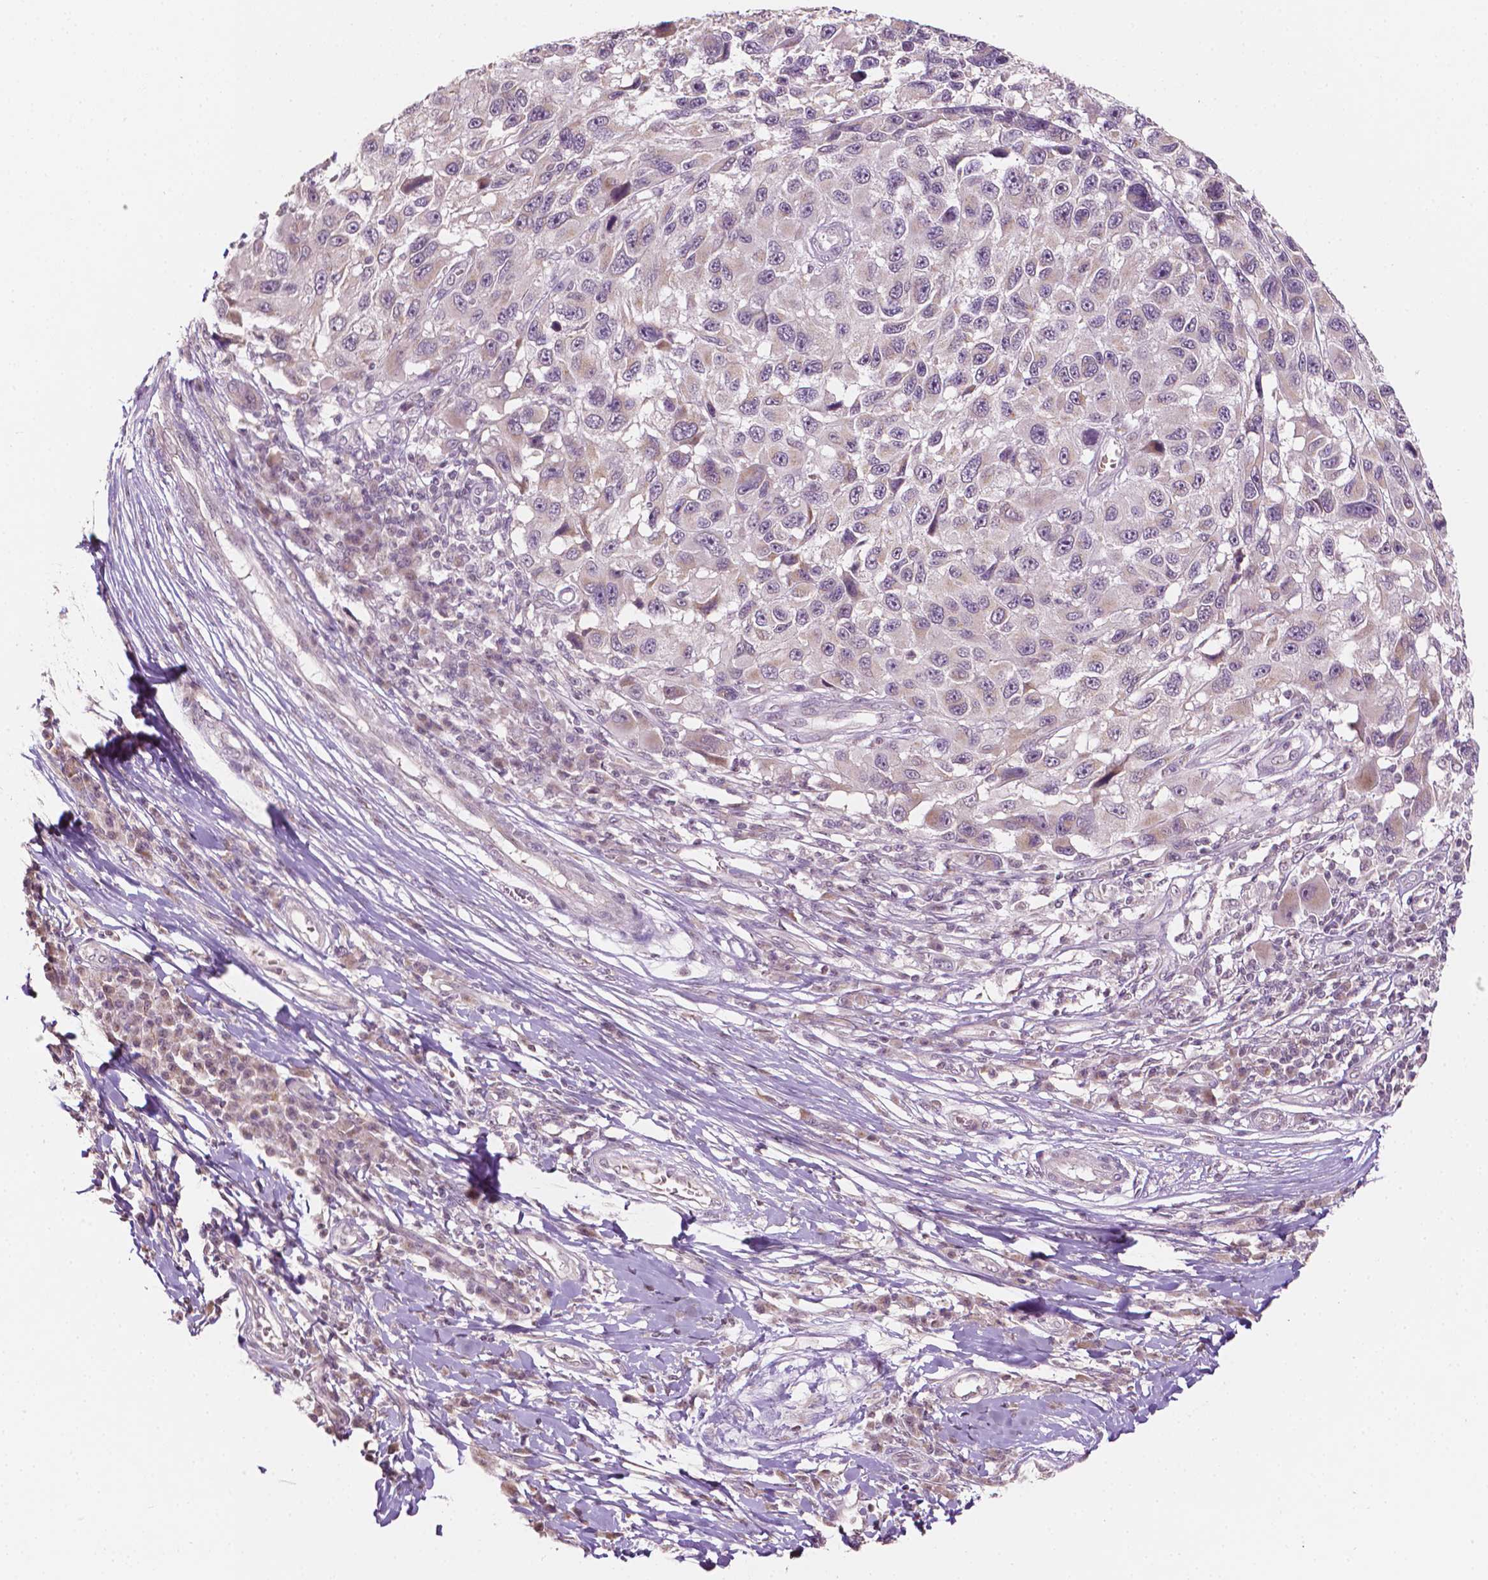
{"staining": {"intensity": "weak", "quantity": ">75%", "location": "cytoplasmic/membranous"}, "tissue": "melanoma", "cell_type": "Tumor cells", "image_type": "cancer", "snomed": [{"axis": "morphology", "description": "Malignant melanoma, NOS"}, {"axis": "topography", "description": "Skin"}], "caption": "Human melanoma stained with a brown dye exhibits weak cytoplasmic/membranous positive staining in approximately >75% of tumor cells.", "gene": "NOS1AP", "patient": {"sex": "male", "age": 53}}